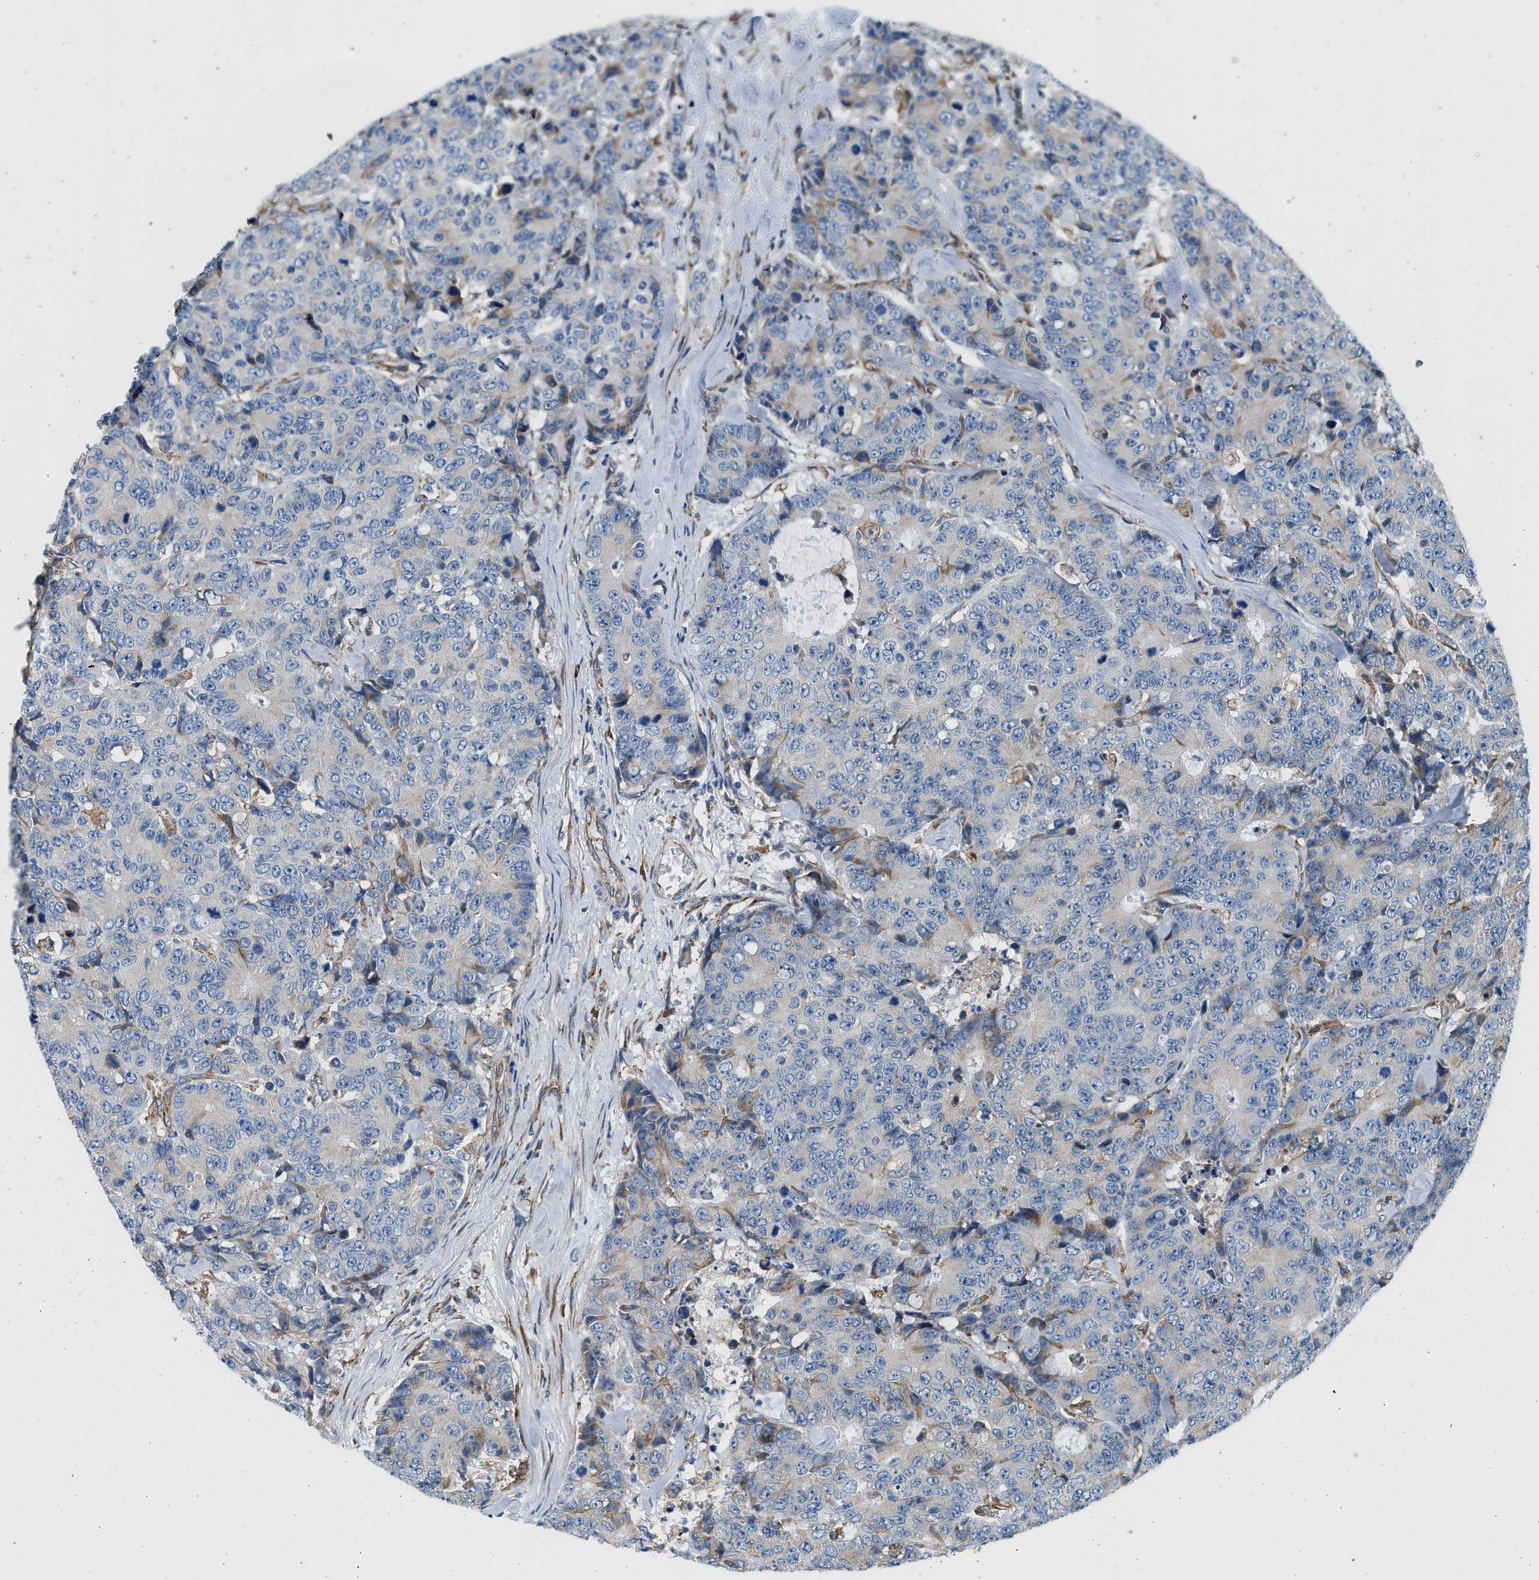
{"staining": {"intensity": "negative", "quantity": "none", "location": "none"}, "tissue": "colorectal cancer", "cell_type": "Tumor cells", "image_type": "cancer", "snomed": [{"axis": "morphology", "description": "Adenocarcinoma, NOS"}, {"axis": "topography", "description": "Colon"}], "caption": "Colorectal cancer was stained to show a protein in brown. There is no significant staining in tumor cells.", "gene": "CNTN6", "patient": {"sex": "female", "age": 86}}